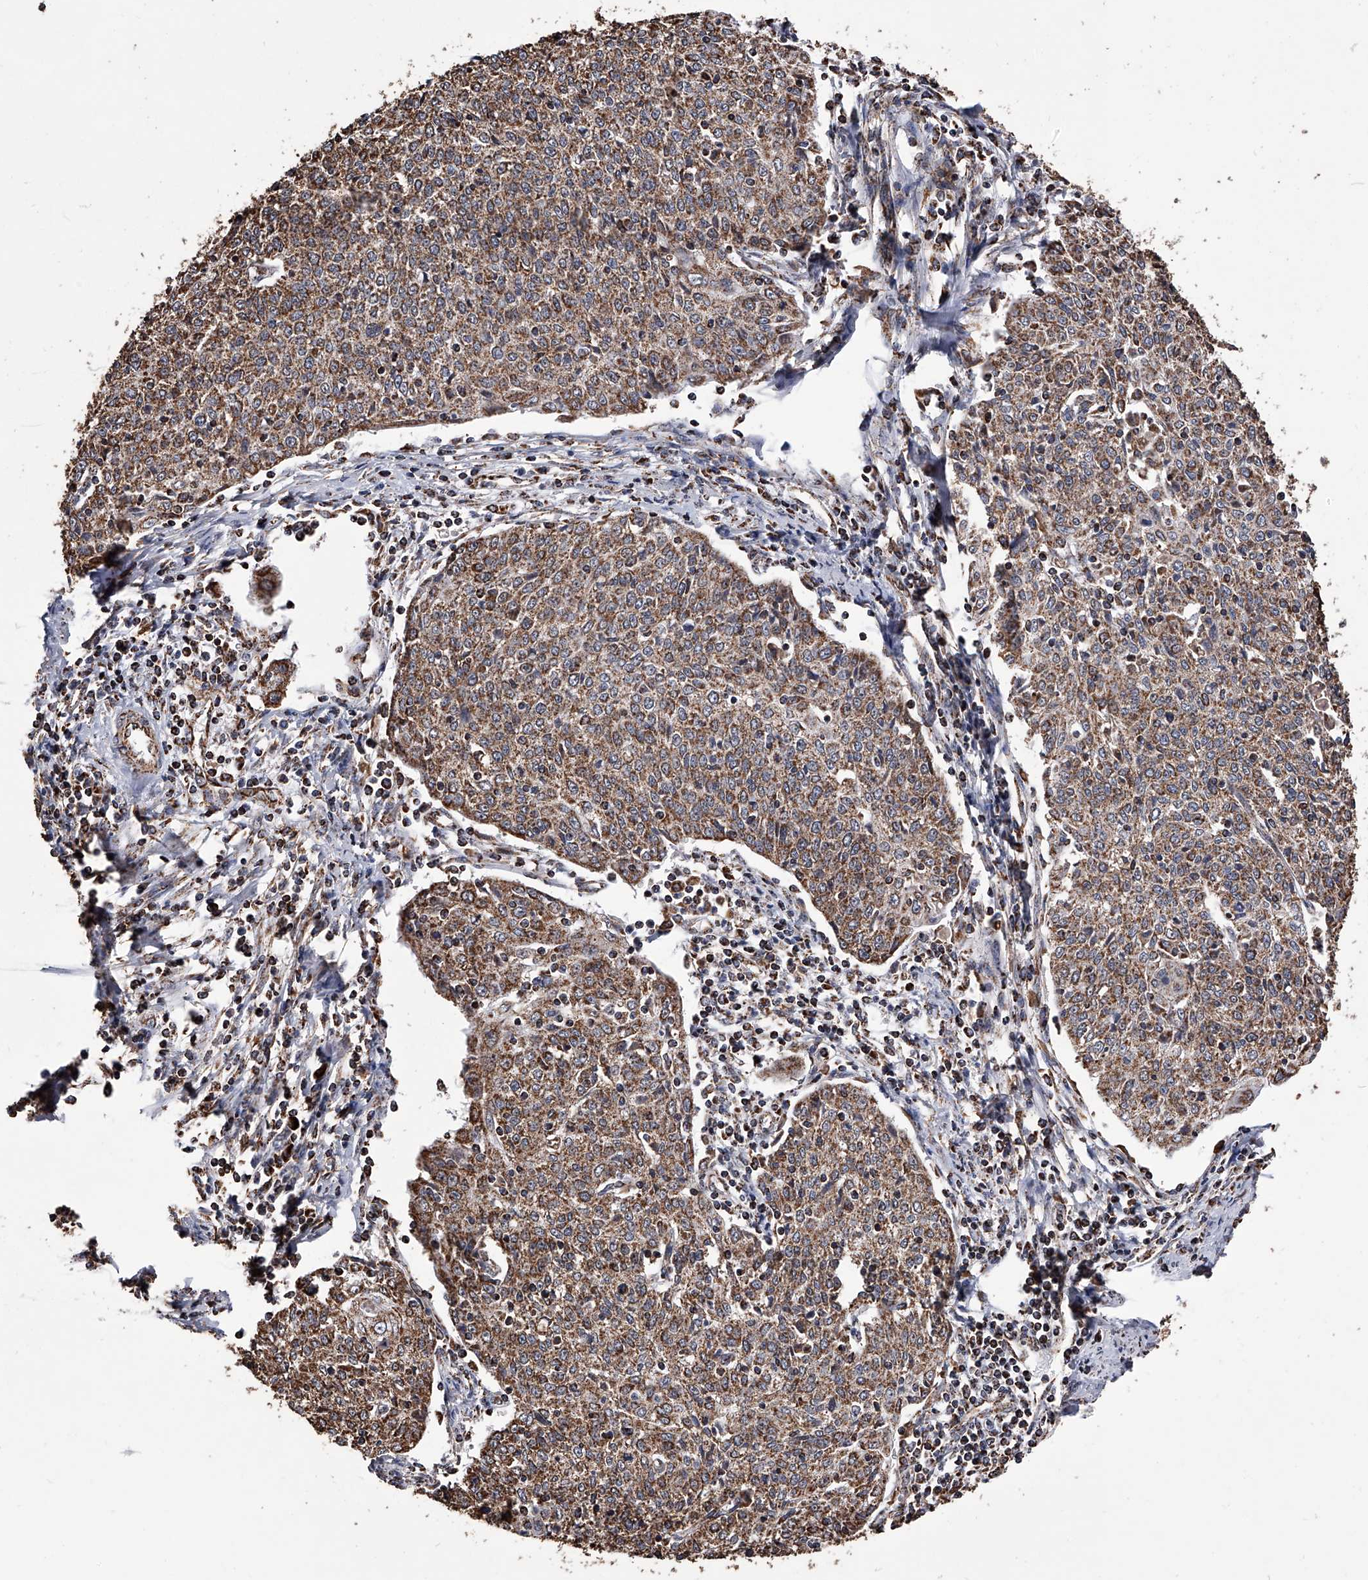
{"staining": {"intensity": "moderate", "quantity": ">75%", "location": "cytoplasmic/membranous"}, "tissue": "cervical cancer", "cell_type": "Tumor cells", "image_type": "cancer", "snomed": [{"axis": "morphology", "description": "Squamous cell carcinoma, NOS"}, {"axis": "topography", "description": "Cervix"}], "caption": "Approximately >75% of tumor cells in human cervical cancer reveal moderate cytoplasmic/membranous protein positivity as visualized by brown immunohistochemical staining.", "gene": "SMPDL3A", "patient": {"sex": "female", "age": 48}}